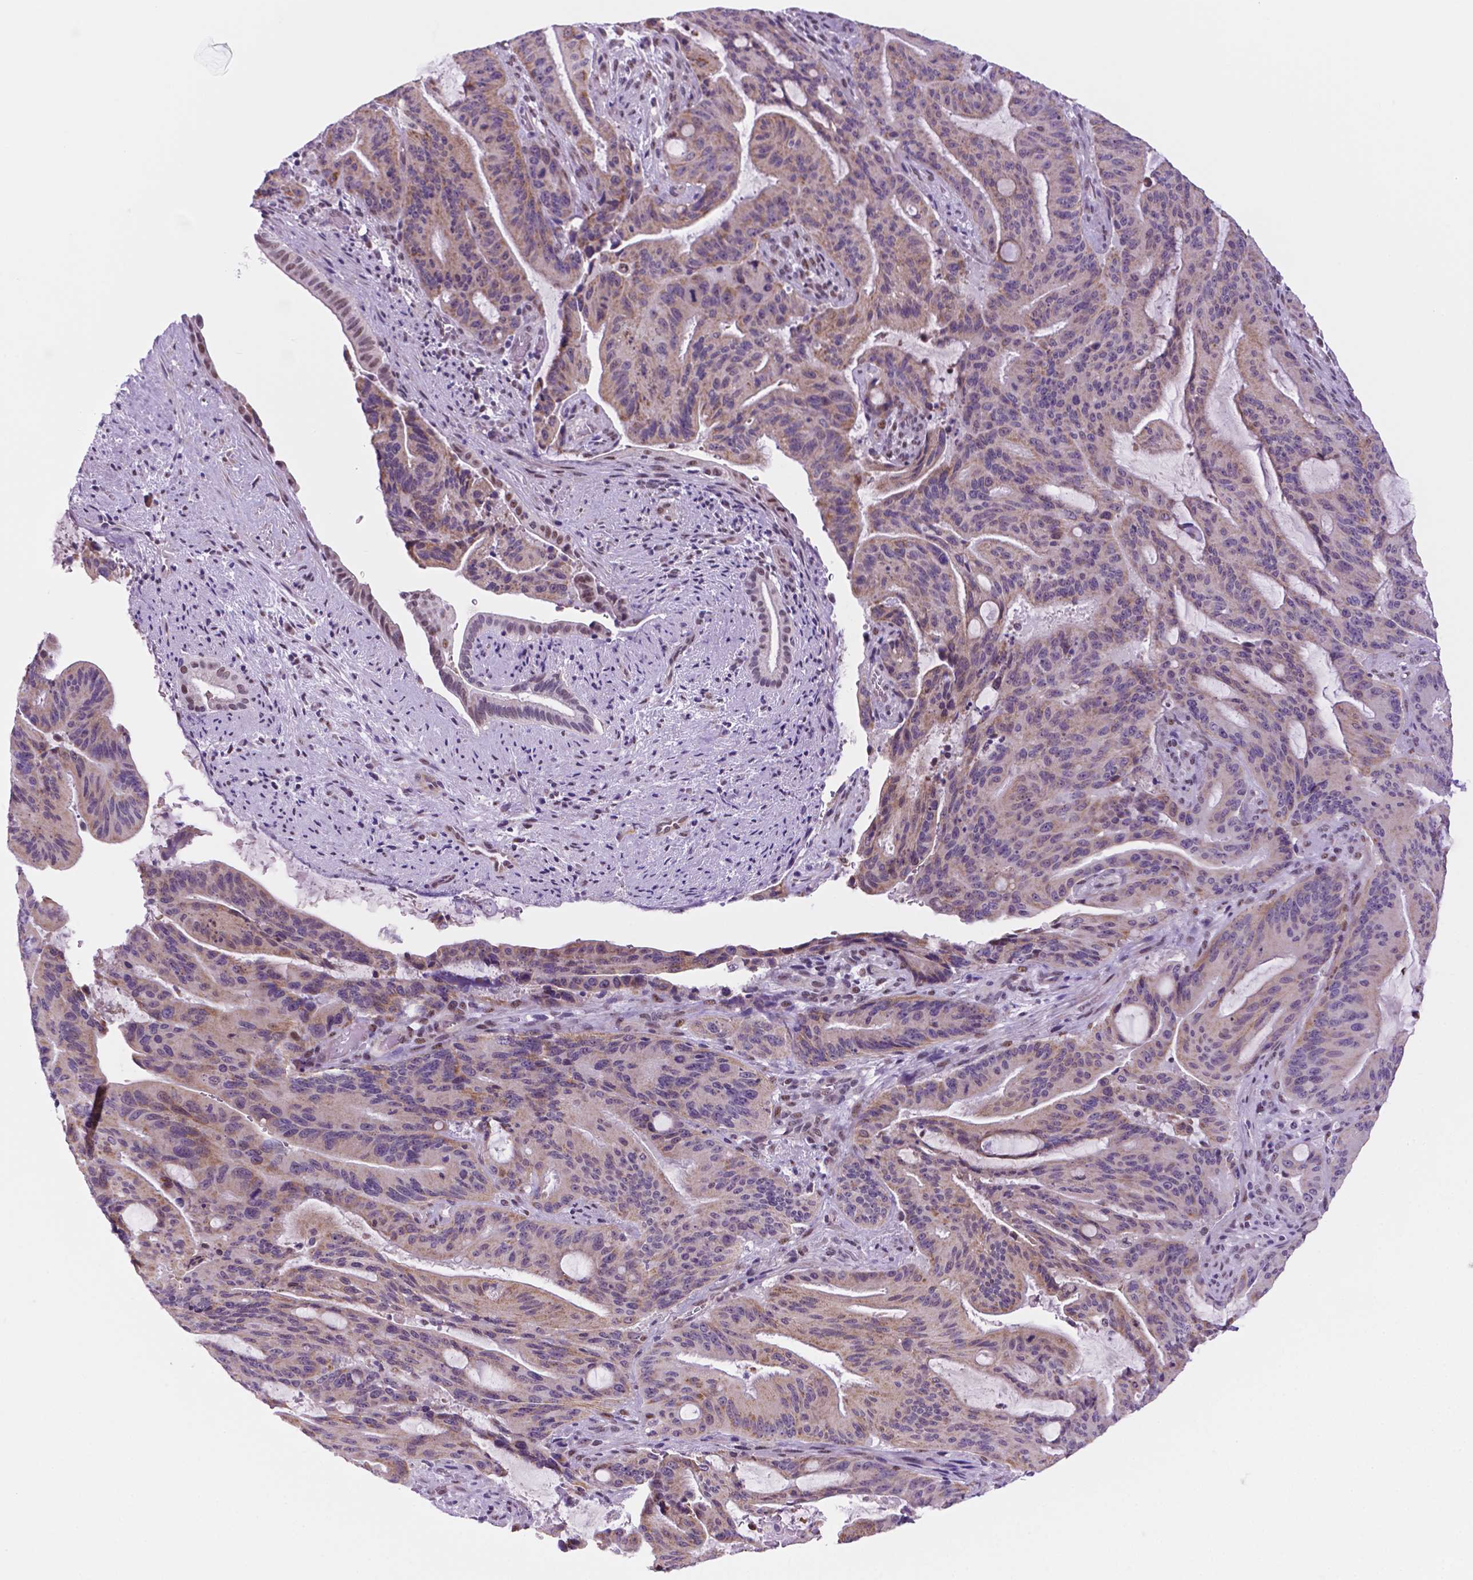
{"staining": {"intensity": "weak", "quantity": "25%-75%", "location": "cytoplasmic/membranous"}, "tissue": "liver cancer", "cell_type": "Tumor cells", "image_type": "cancer", "snomed": [{"axis": "morphology", "description": "Cholangiocarcinoma"}, {"axis": "topography", "description": "Liver"}], "caption": "Protein positivity by IHC displays weak cytoplasmic/membranous expression in about 25%-75% of tumor cells in liver cancer. Nuclei are stained in blue.", "gene": "C18orf21", "patient": {"sex": "female", "age": 73}}